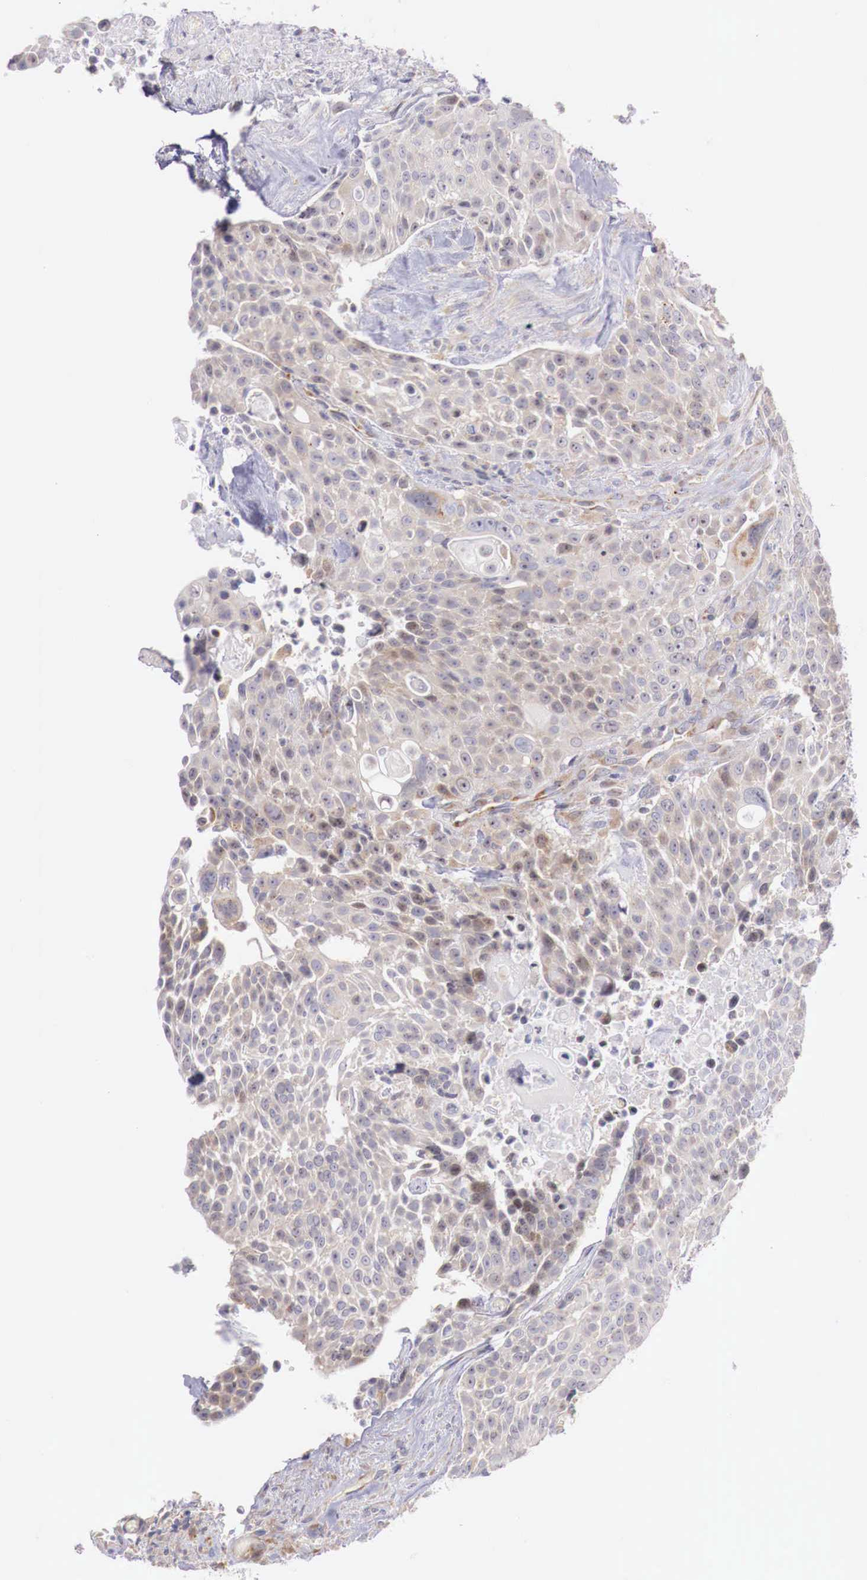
{"staining": {"intensity": "weak", "quantity": "<25%", "location": "none"}, "tissue": "urothelial cancer", "cell_type": "Tumor cells", "image_type": "cancer", "snomed": [{"axis": "morphology", "description": "Urothelial carcinoma, High grade"}, {"axis": "topography", "description": "Urinary bladder"}], "caption": "A micrograph of urothelial cancer stained for a protein exhibits no brown staining in tumor cells. The staining is performed using DAB (3,3'-diaminobenzidine) brown chromogen with nuclei counter-stained in using hematoxylin.", "gene": "CLCN5", "patient": {"sex": "male", "age": 74}}